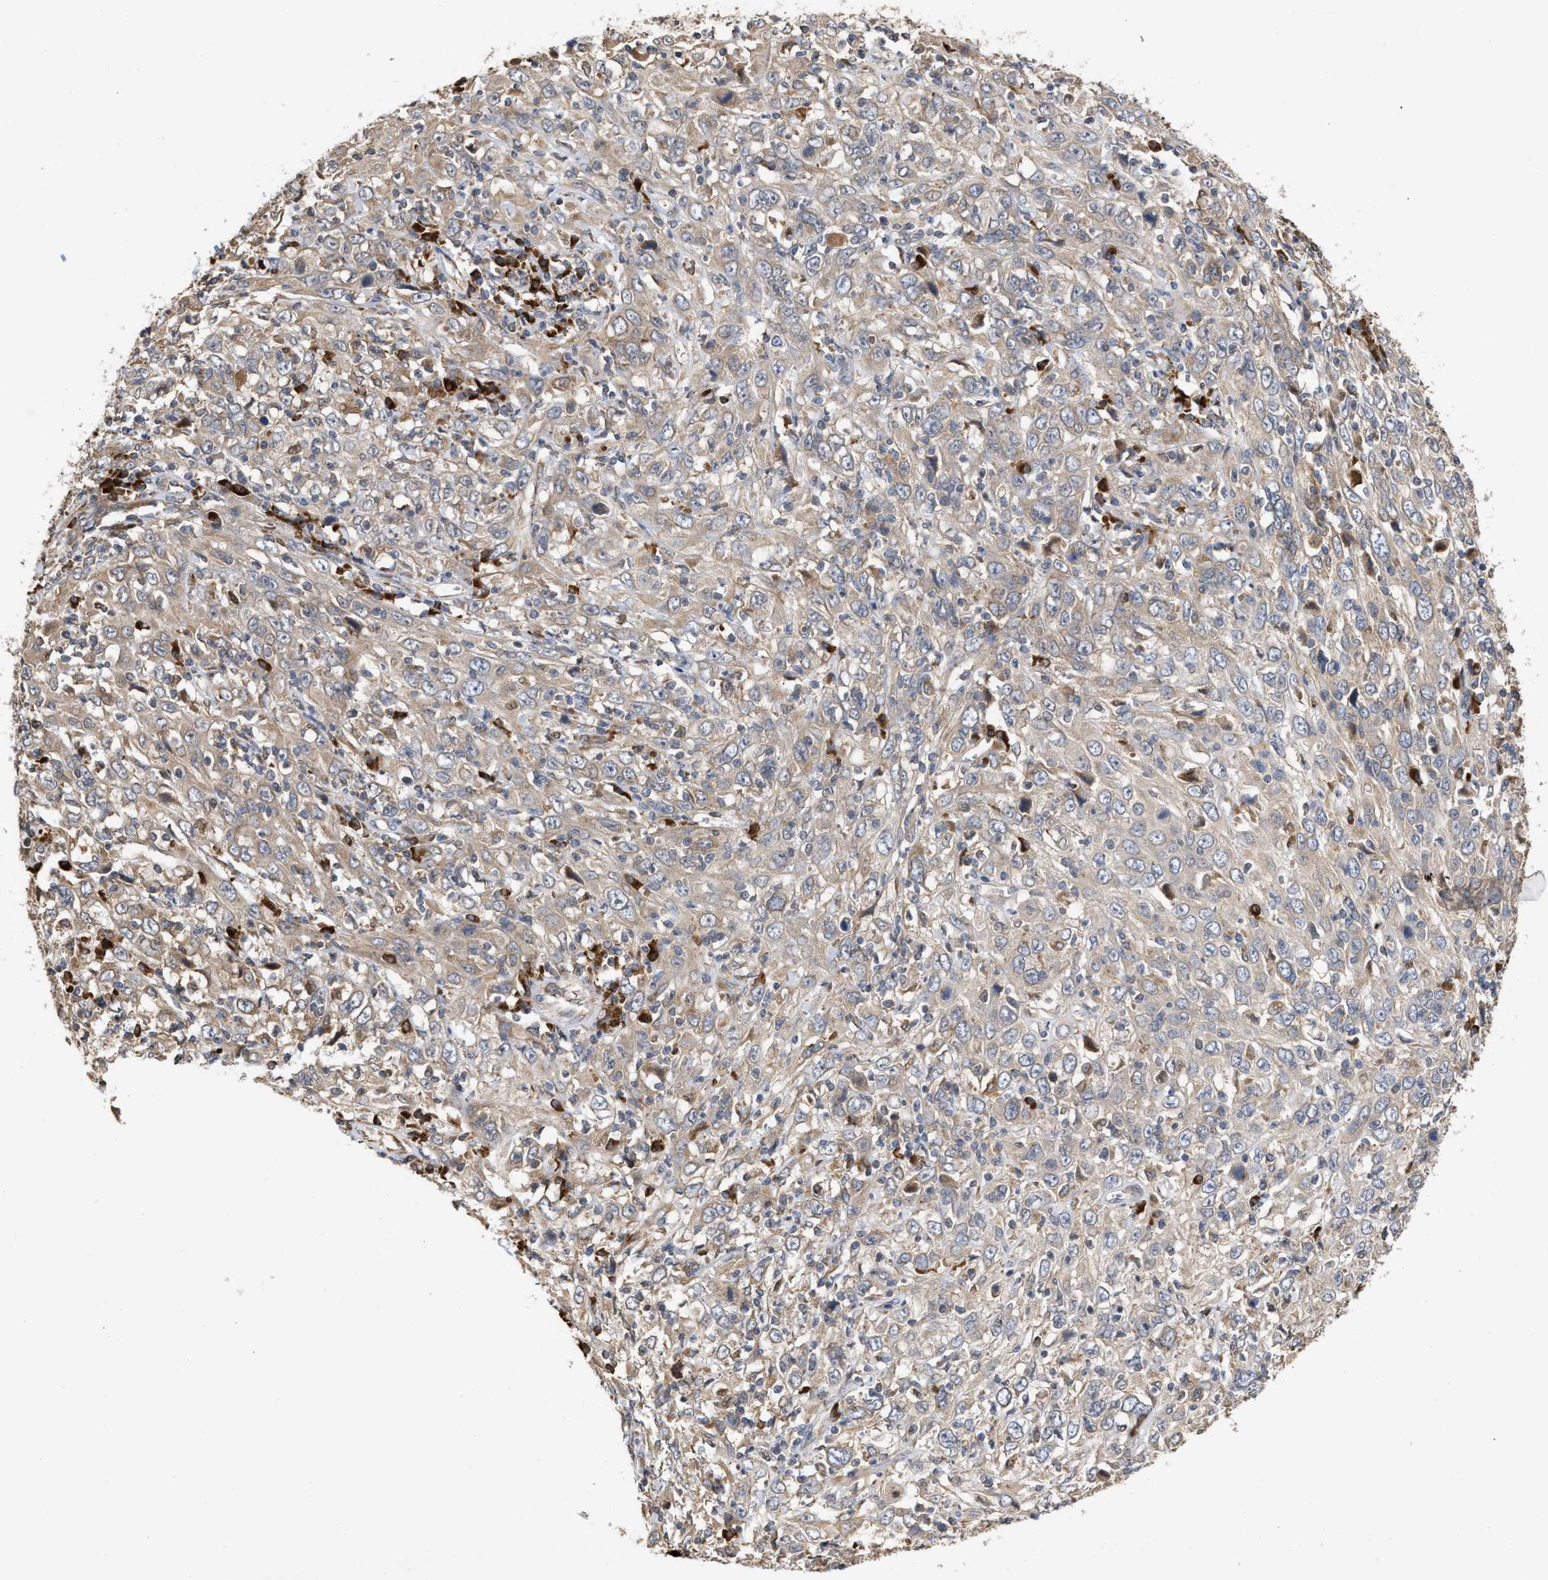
{"staining": {"intensity": "weak", "quantity": "25%-75%", "location": "cytoplasmic/membranous"}, "tissue": "cervical cancer", "cell_type": "Tumor cells", "image_type": "cancer", "snomed": [{"axis": "morphology", "description": "Squamous cell carcinoma, NOS"}, {"axis": "topography", "description": "Cervix"}], "caption": "Protein analysis of cervical squamous cell carcinoma tissue demonstrates weak cytoplasmic/membranous expression in approximately 25%-75% of tumor cells.", "gene": "SAR1A", "patient": {"sex": "female", "age": 46}}